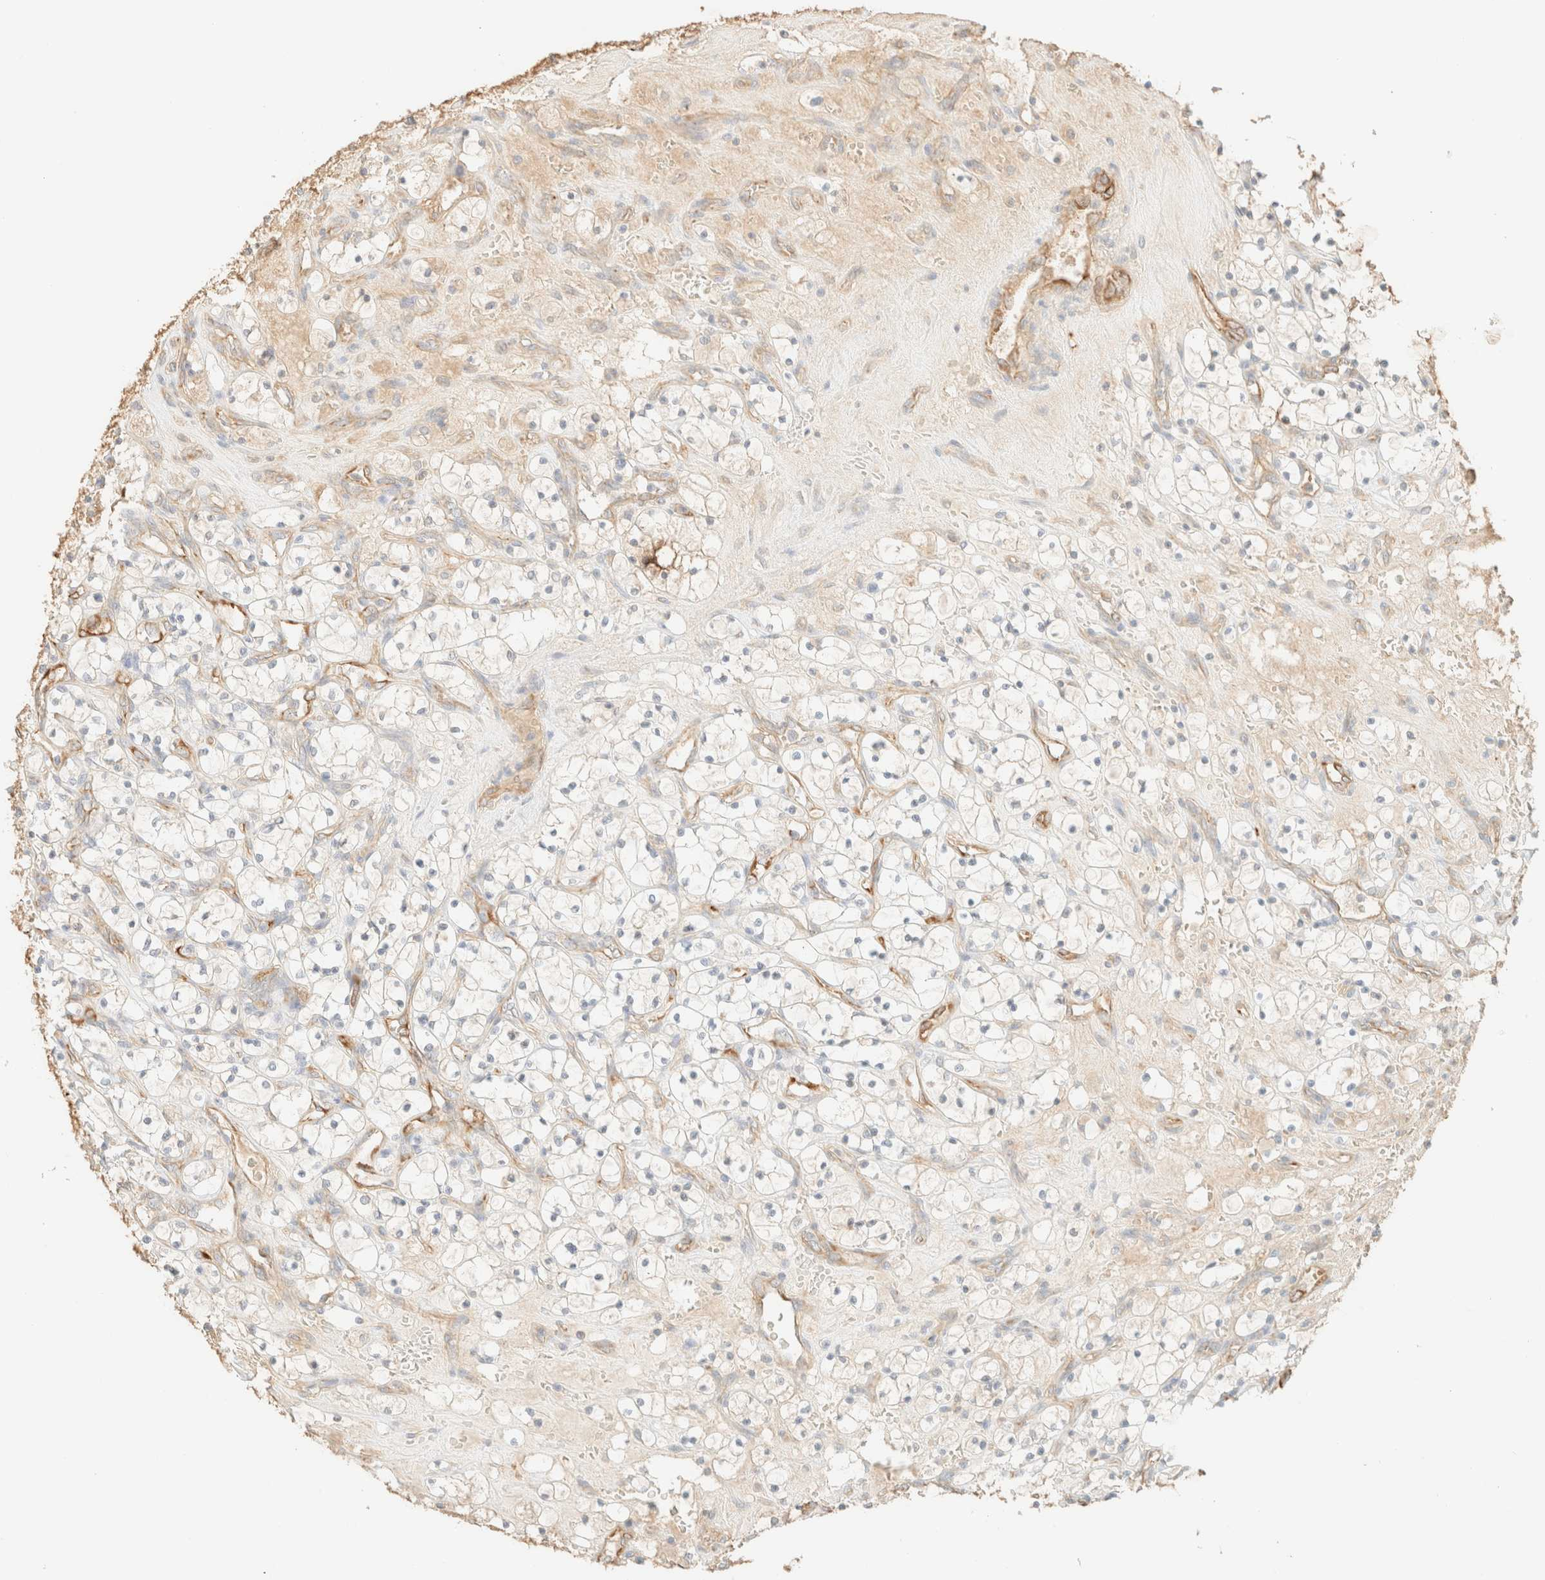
{"staining": {"intensity": "negative", "quantity": "none", "location": "none"}, "tissue": "renal cancer", "cell_type": "Tumor cells", "image_type": "cancer", "snomed": [{"axis": "morphology", "description": "Adenocarcinoma, NOS"}, {"axis": "topography", "description": "Kidney"}], "caption": "Renal adenocarcinoma was stained to show a protein in brown. There is no significant positivity in tumor cells. (DAB (3,3'-diaminobenzidine) IHC with hematoxylin counter stain).", "gene": "SPARCL1", "patient": {"sex": "female", "age": 69}}